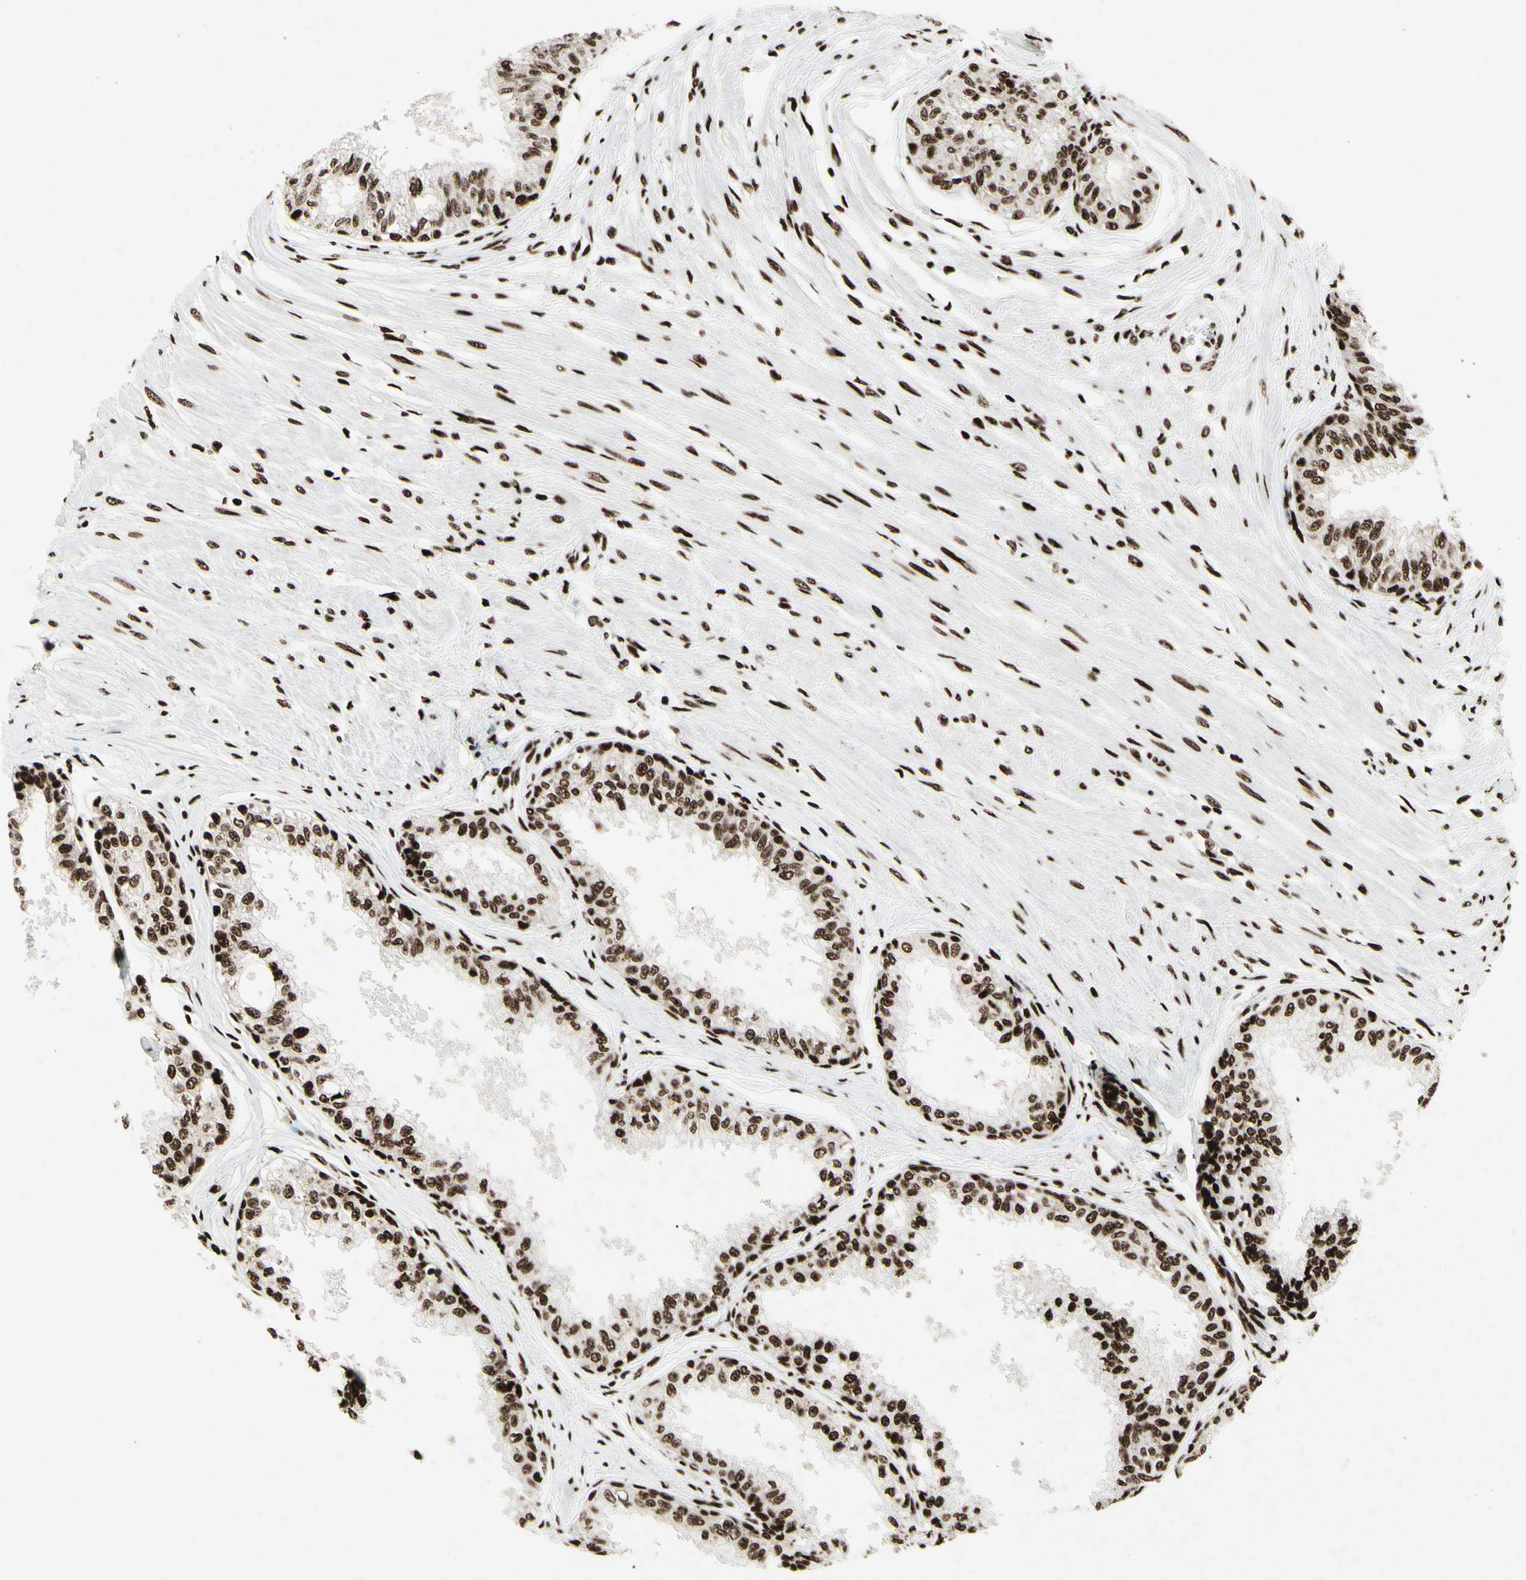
{"staining": {"intensity": "strong", "quantity": ">75%", "location": "nuclear"}, "tissue": "prostate", "cell_type": "Glandular cells", "image_type": "normal", "snomed": [{"axis": "morphology", "description": "Normal tissue, NOS"}, {"axis": "topography", "description": "Prostate"}, {"axis": "topography", "description": "Seminal veicle"}], "caption": "Immunohistochemical staining of unremarkable human prostate displays >75% levels of strong nuclear protein positivity in approximately >75% of glandular cells.", "gene": "U2AF2", "patient": {"sex": "male", "age": 60}}